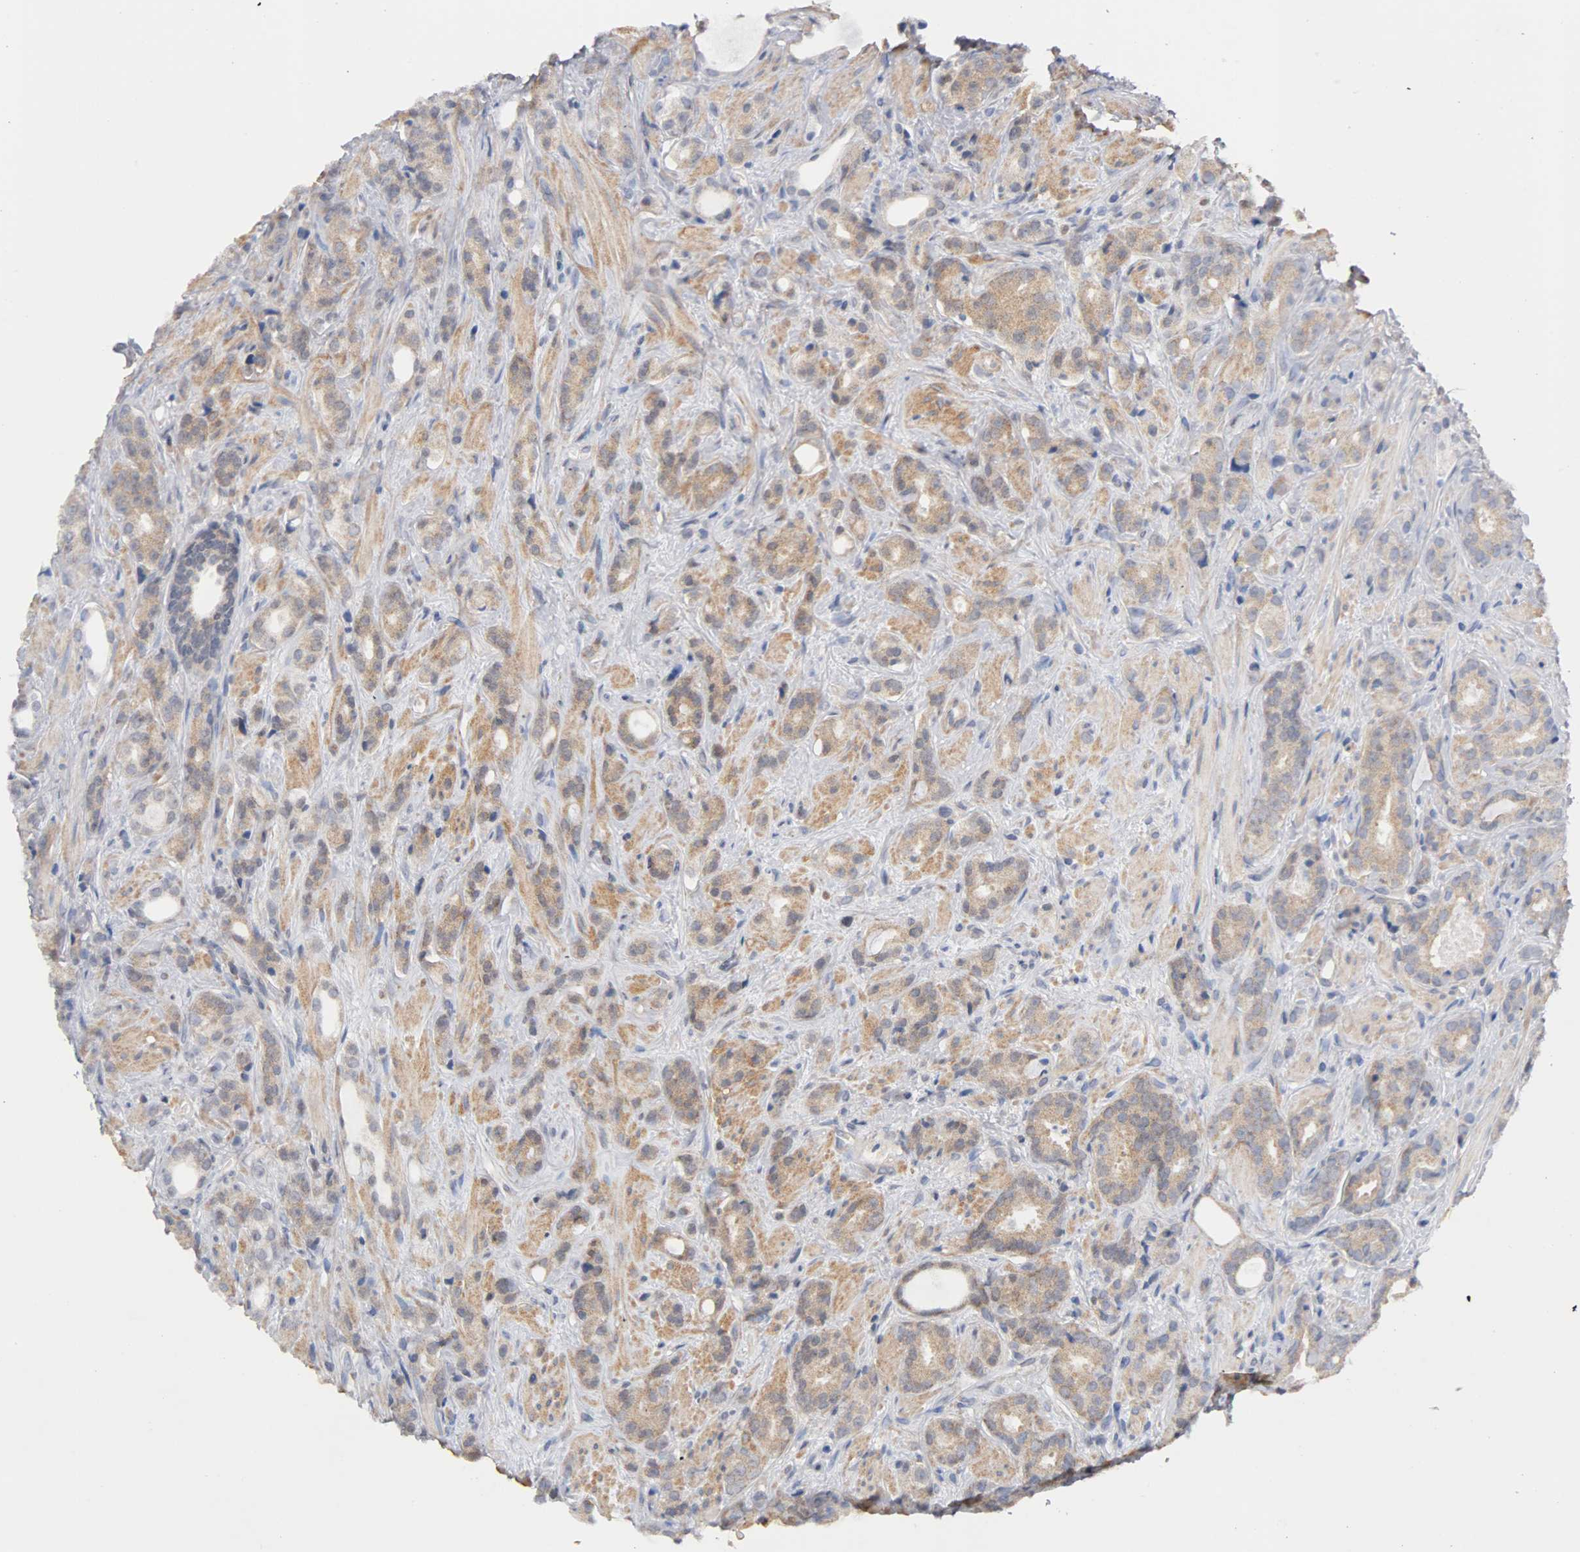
{"staining": {"intensity": "moderate", "quantity": "25%-75%", "location": "cytoplasmic/membranous,nuclear"}, "tissue": "prostate cancer", "cell_type": "Tumor cells", "image_type": "cancer", "snomed": [{"axis": "morphology", "description": "Adenocarcinoma, Low grade"}, {"axis": "topography", "description": "Prostate"}], "caption": "Immunohistochemical staining of adenocarcinoma (low-grade) (prostate) displays medium levels of moderate cytoplasmic/membranous and nuclear staining in approximately 25%-75% of tumor cells.", "gene": "UBE2M", "patient": {"sex": "male", "age": 57}}